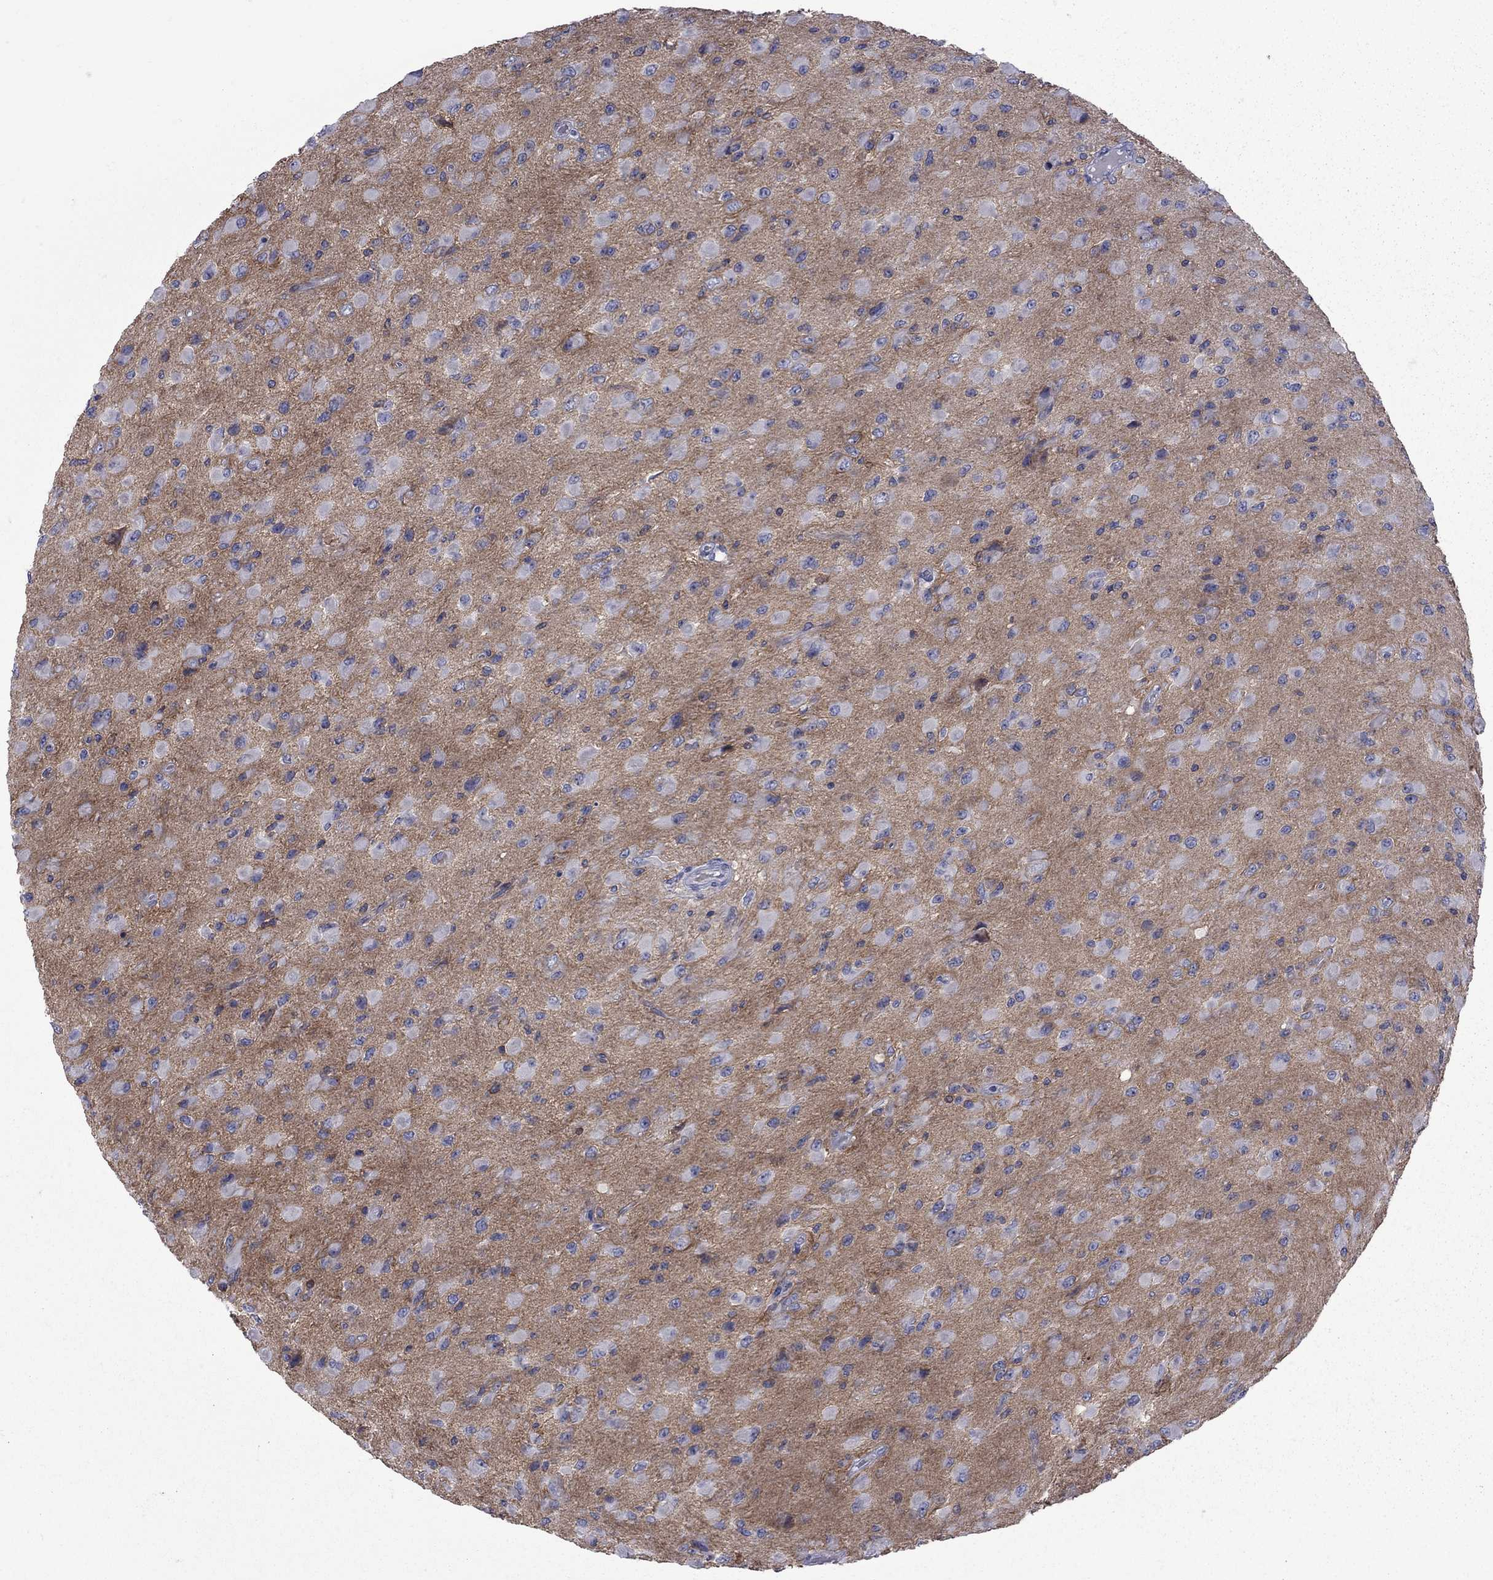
{"staining": {"intensity": "negative", "quantity": "none", "location": "none"}, "tissue": "glioma", "cell_type": "Tumor cells", "image_type": "cancer", "snomed": [{"axis": "morphology", "description": "Glioma, malignant, High grade"}, {"axis": "topography", "description": "Cerebral cortex"}], "caption": "An immunohistochemistry (IHC) micrograph of malignant glioma (high-grade) is shown. There is no staining in tumor cells of malignant glioma (high-grade). (IHC, brightfield microscopy, high magnification).", "gene": "NRARP", "patient": {"sex": "male", "age": 35}}